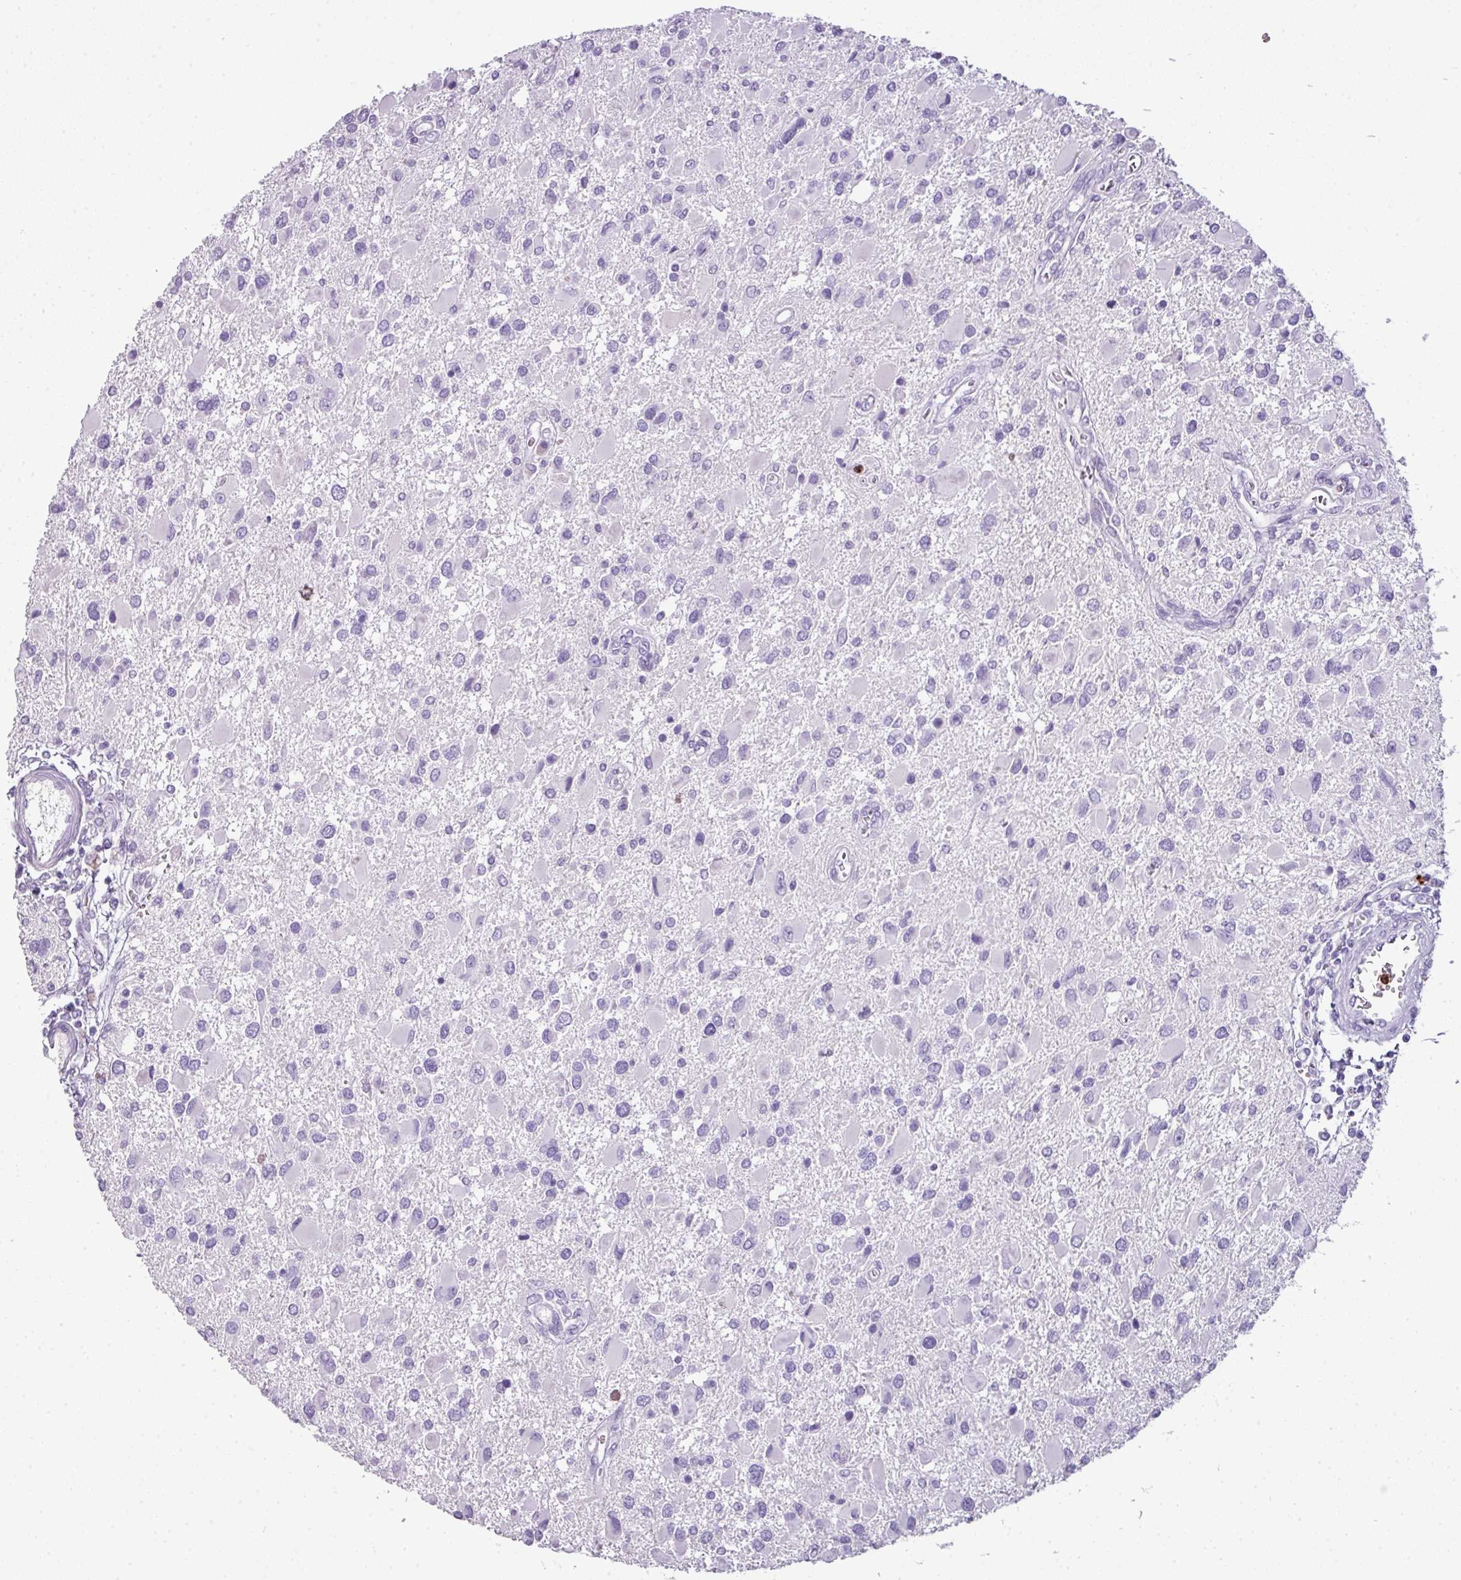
{"staining": {"intensity": "negative", "quantity": "none", "location": "none"}, "tissue": "glioma", "cell_type": "Tumor cells", "image_type": "cancer", "snomed": [{"axis": "morphology", "description": "Glioma, malignant, High grade"}, {"axis": "topography", "description": "Brain"}], "caption": "Immunohistochemical staining of human glioma shows no significant staining in tumor cells.", "gene": "CTSG", "patient": {"sex": "male", "age": 53}}